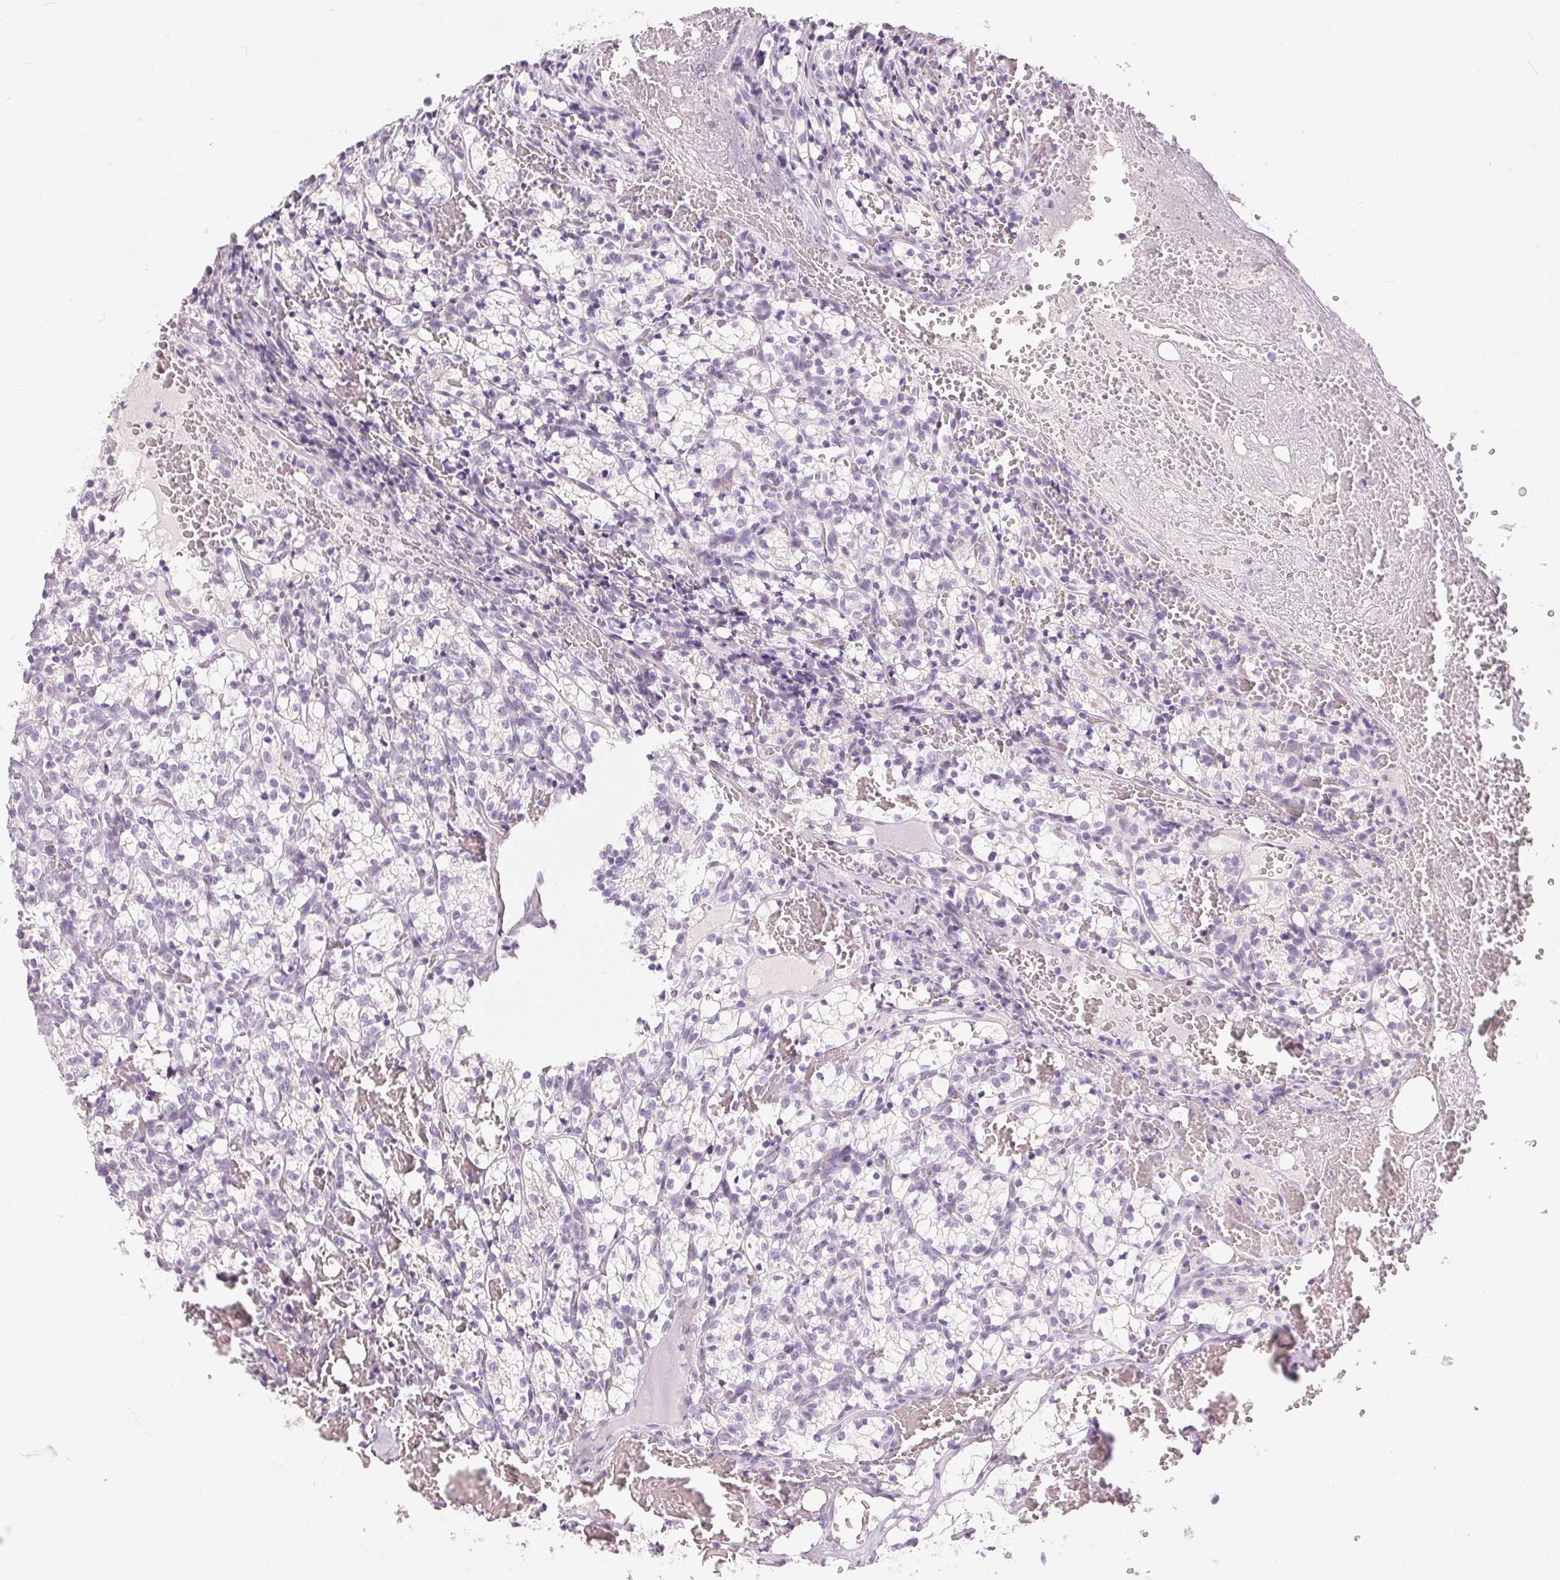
{"staining": {"intensity": "negative", "quantity": "none", "location": "none"}, "tissue": "renal cancer", "cell_type": "Tumor cells", "image_type": "cancer", "snomed": [{"axis": "morphology", "description": "Adenocarcinoma, NOS"}, {"axis": "topography", "description": "Kidney"}], "caption": "This is an immunohistochemistry histopathology image of renal cancer. There is no positivity in tumor cells.", "gene": "DSG3", "patient": {"sex": "female", "age": 69}}